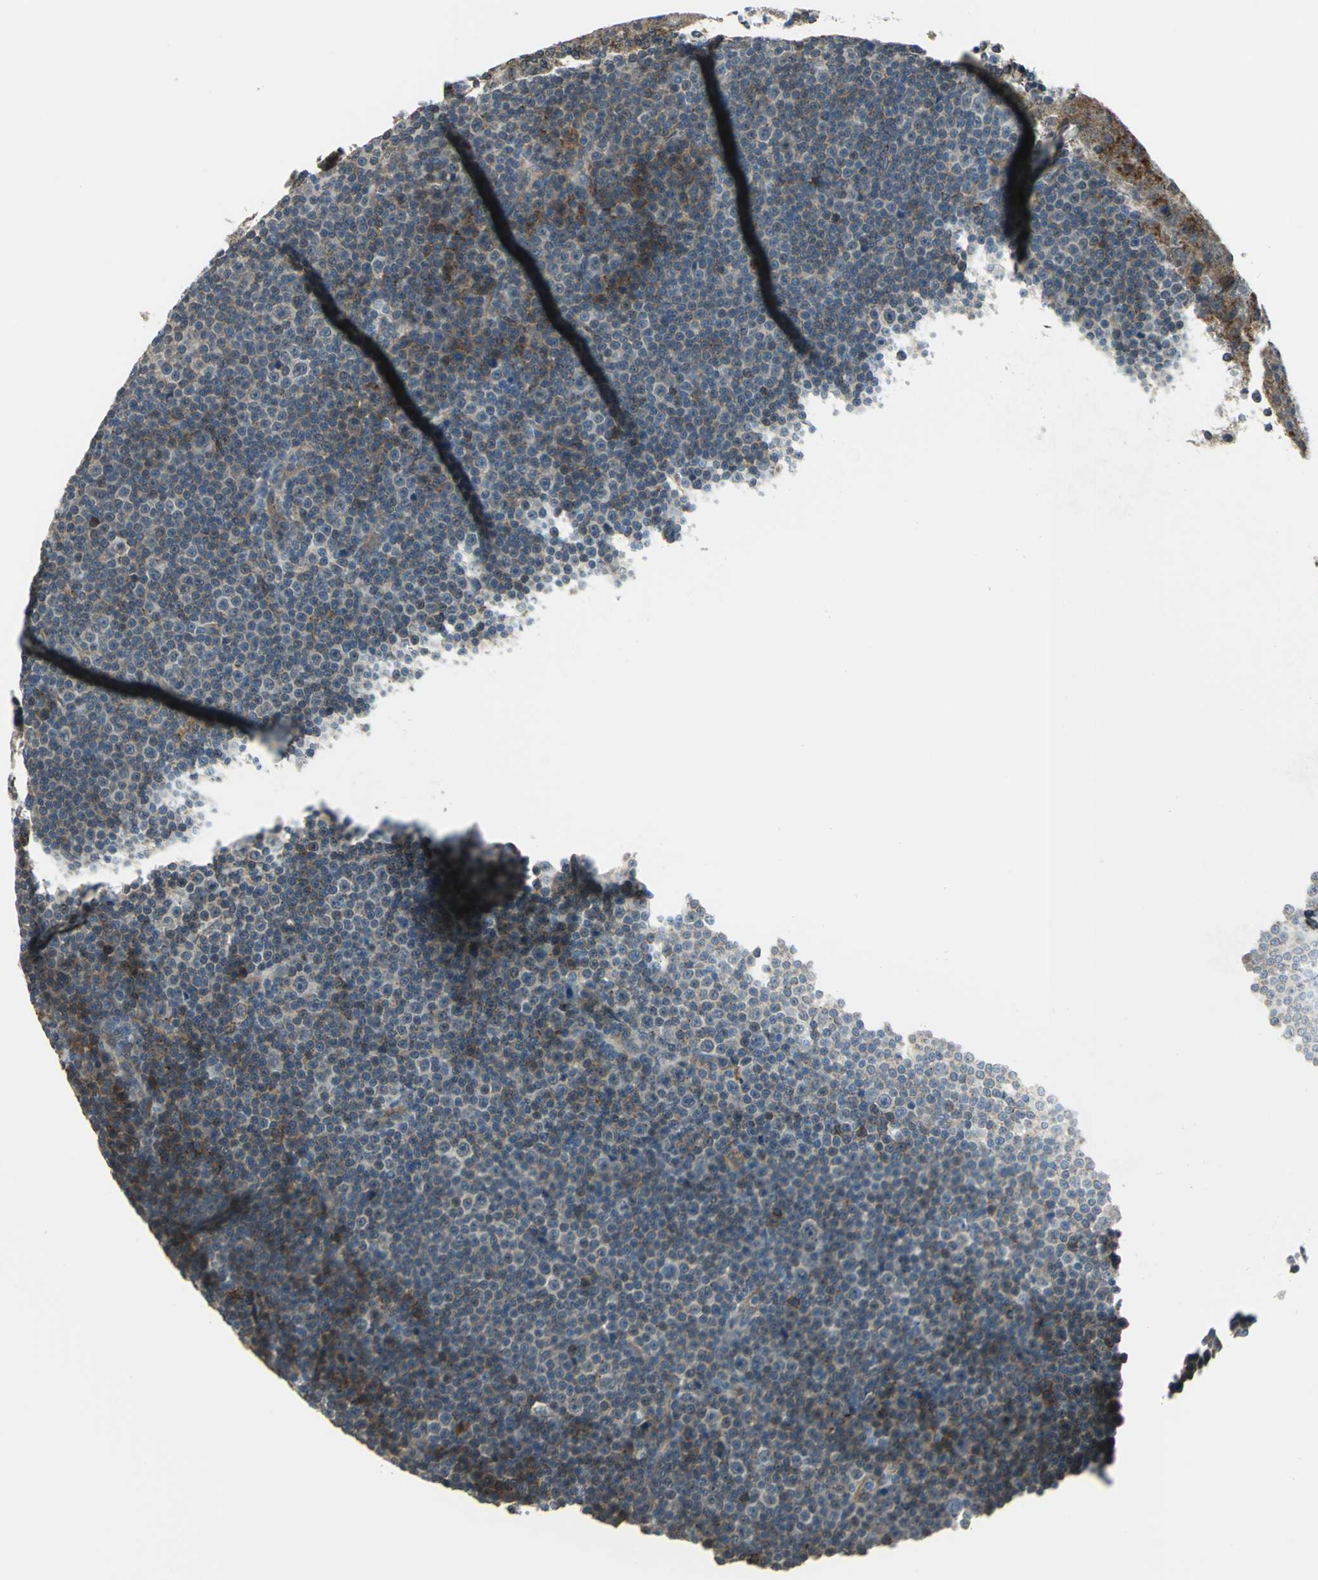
{"staining": {"intensity": "moderate", "quantity": "<25%", "location": "cytoplasmic/membranous"}, "tissue": "lymphoma", "cell_type": "Tumor cells", "image_type": "cancer", "snomed": [{"axis": "morphology", "description": "Malignant lymphoma, non-Hodgkin's type, Low grade"}, {"axis": "topography", "description": "Lymph node"}], "caption": "Tumor cells demonstrate low levels of moderate cytoplasmic/membranous expression in approximately <25% of cells in malignant lymphoma, non-Hodgkin's type (low-grade).", "gene": "PLAGL2", "patient": {"sex": "female", "age": 67}}